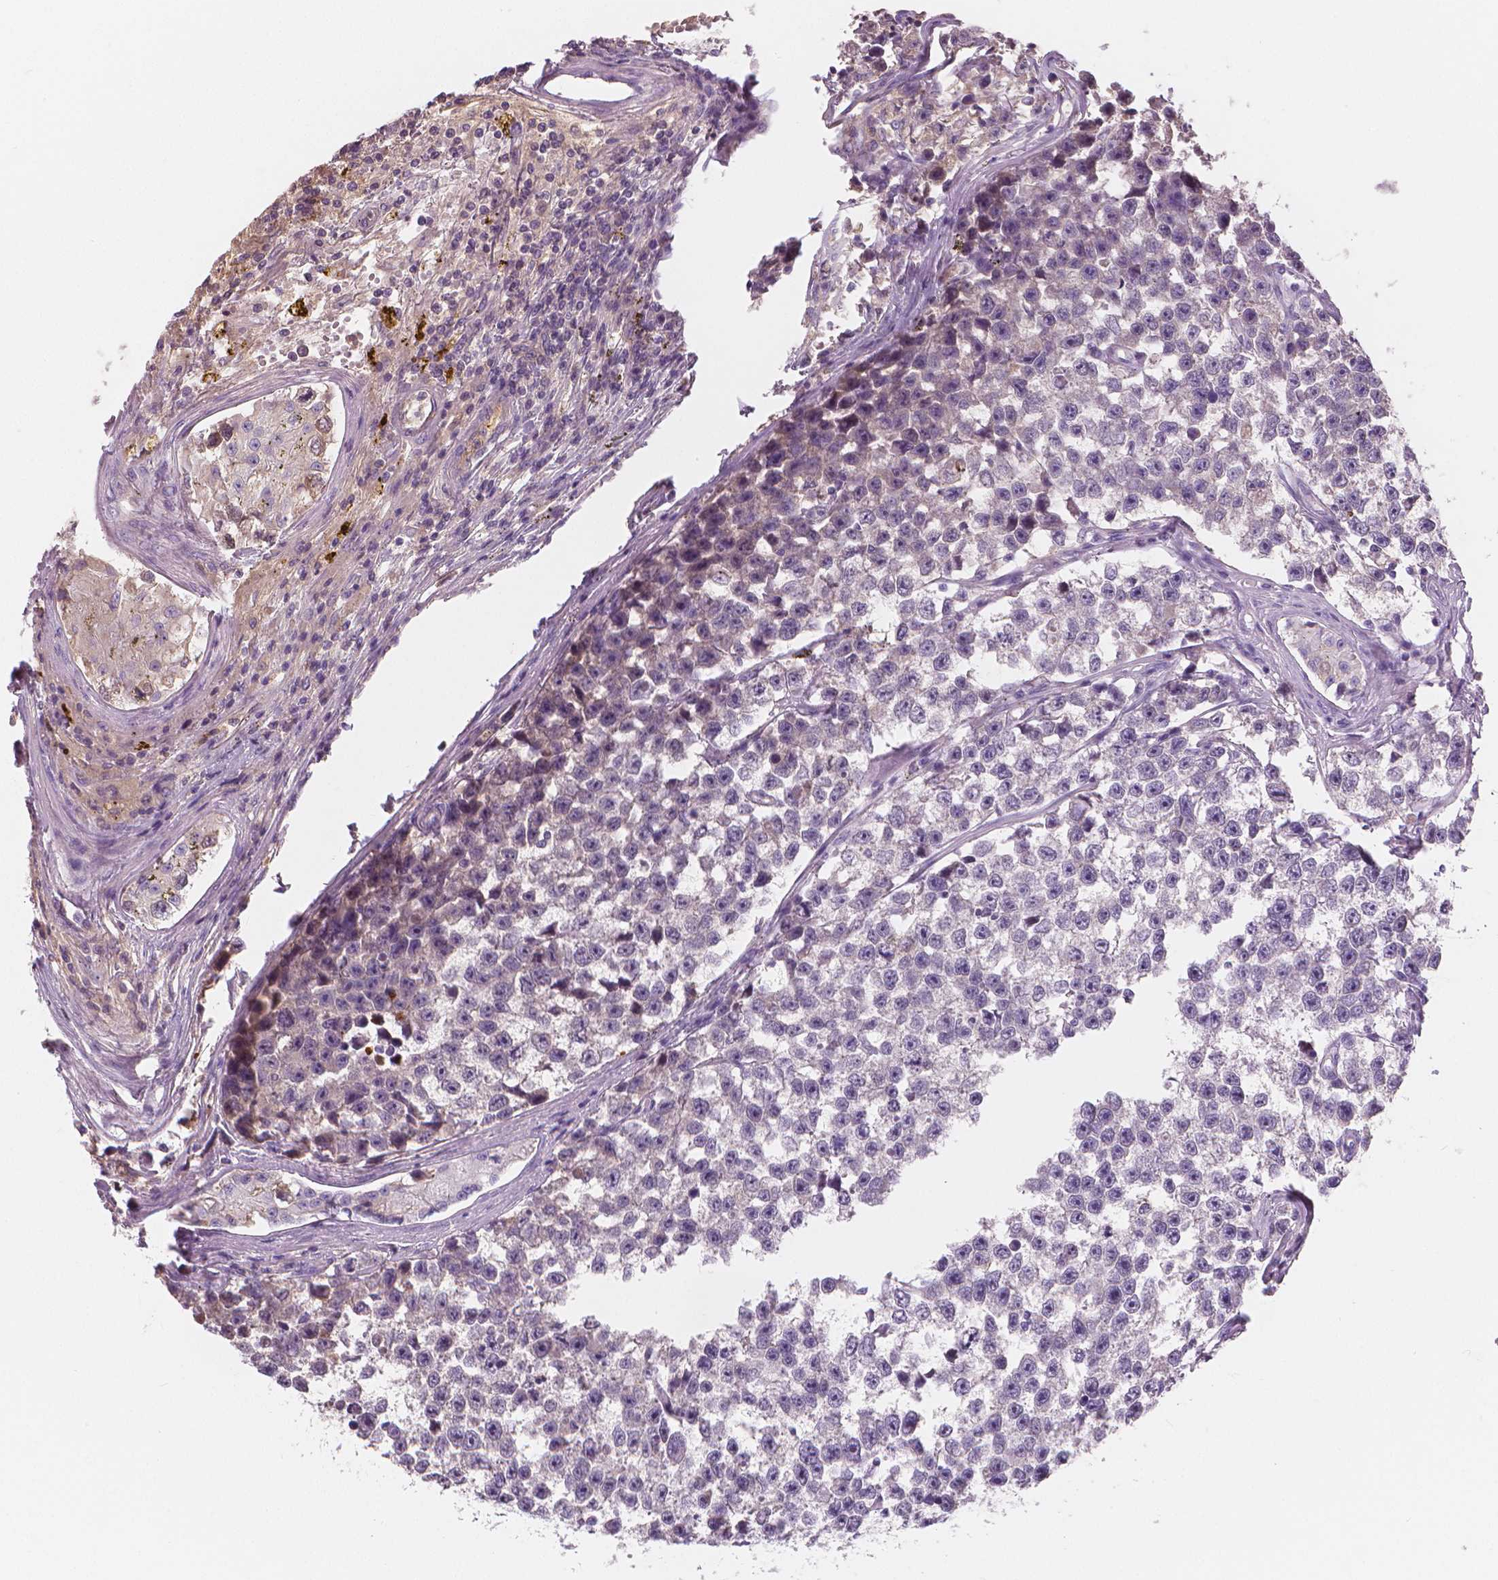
{"staining": {"intensity": "negative", "quantity": "none", "location": "none"}, "tissue": "testis cancer", "cell_type": "Tumor cells", "image_type": "cancer", "snomed": [{"axis": "morphology", "description": "Seminoma, NOS"}, {"axis": "topography", "description": "Testis"}], "caption": "Immunohistochemistry (IHC) image of testis seminoma stained for a protein (brown), which exhibits no expression in tumor cells. (Brightfield microscopy of DAB IHC at high magnification).", "gene": "APOA4", "patient": {"sex": "male", "age": 26}}